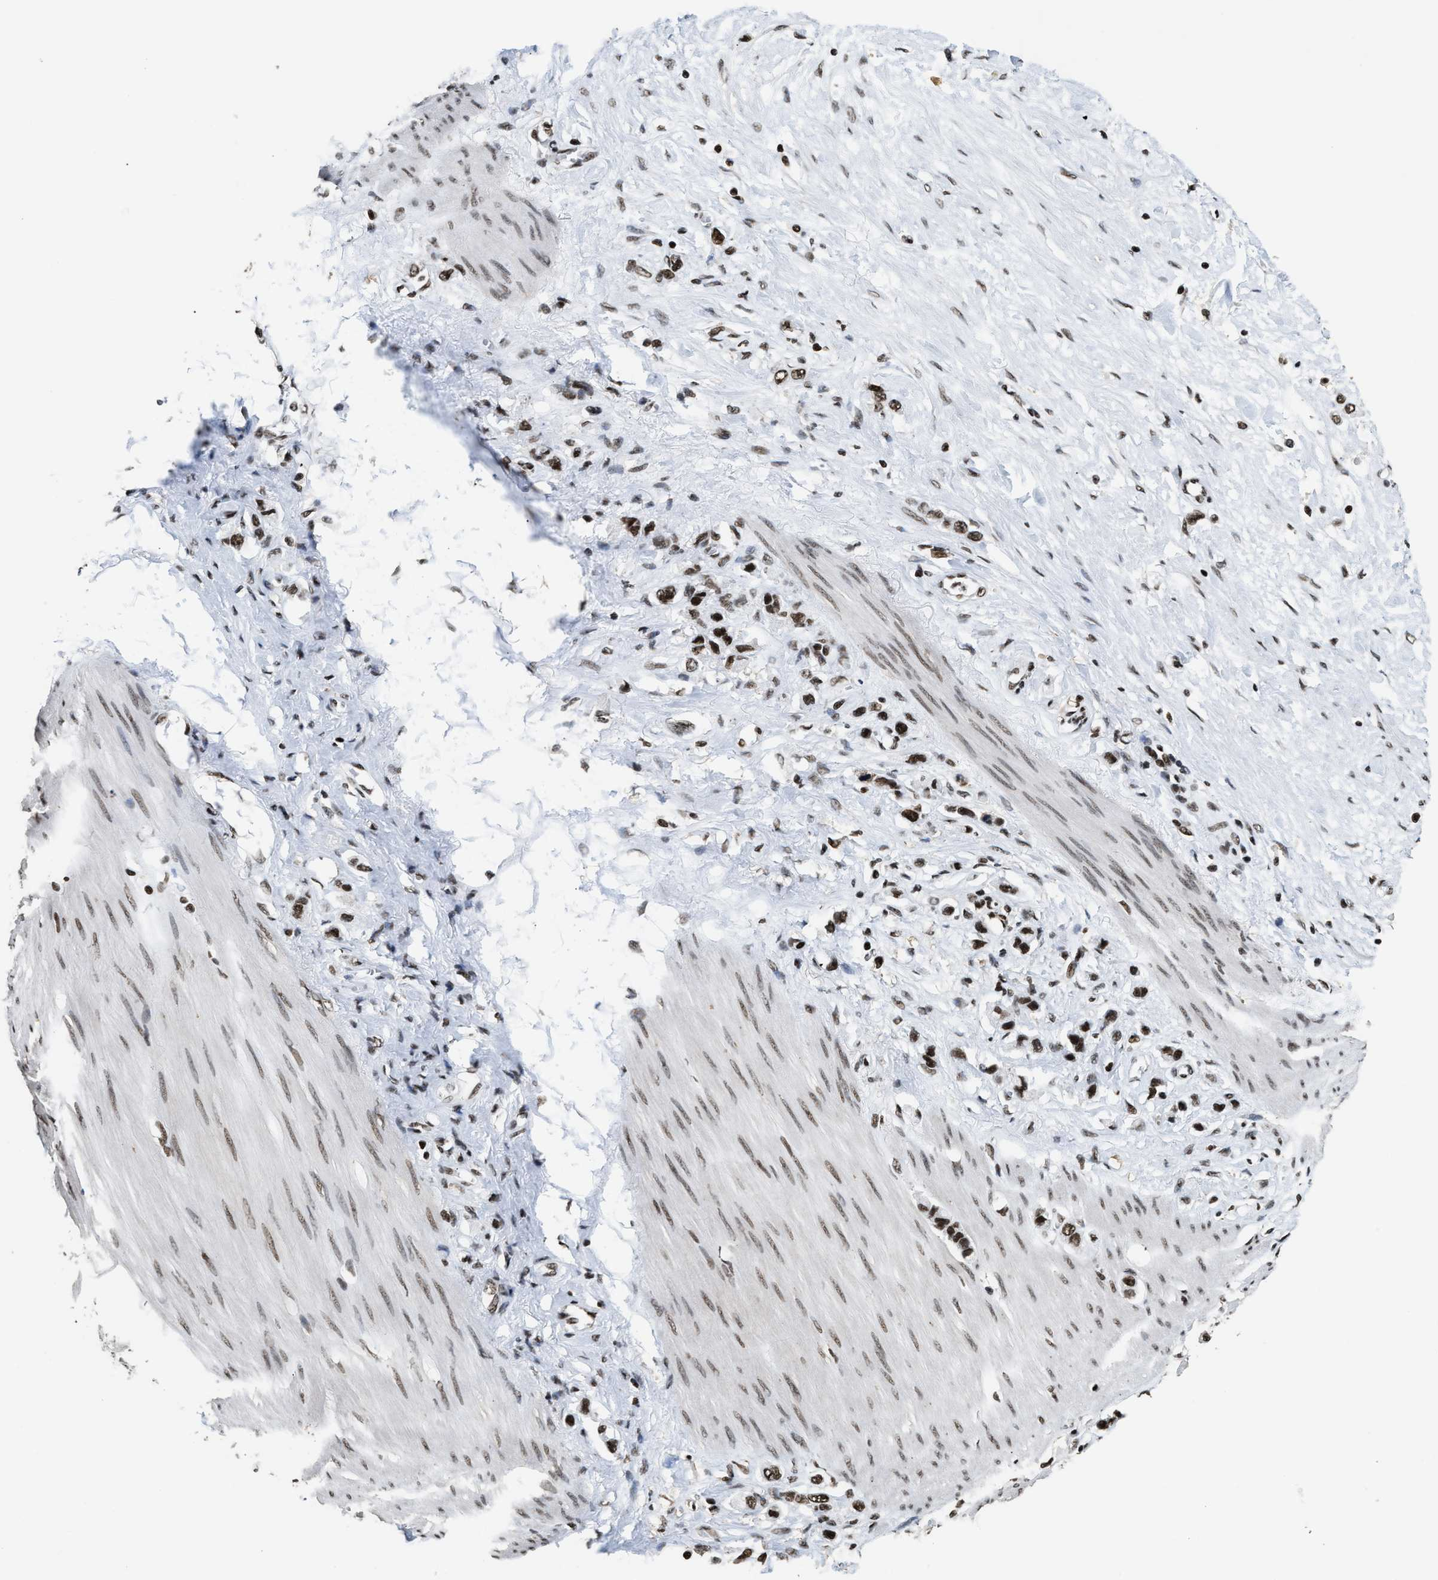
{"staining": {"intensity": "strong", "quantity": ">75%", "location": "nuclear"}, "tissue": "stomach cancer", "cell_type": "Tumor cells", "image_type": "cancer", "snomed": [{"axis": "morphology", "description": "Adenocarcinoma, NOS"}, {"axis": "topography", "description": "Stomach"}], "caption": "Stomach cancer (adenocarcinoma) stained with DAB immunohistochemistry (IHC) reveals high levels of strong nuclear expression in about >75% of tumor cells. (Brightfield microscopy of DAB IHC at high magnification).", "gene": "RAD21", "patient": {"sex": "female", "age": 65}}